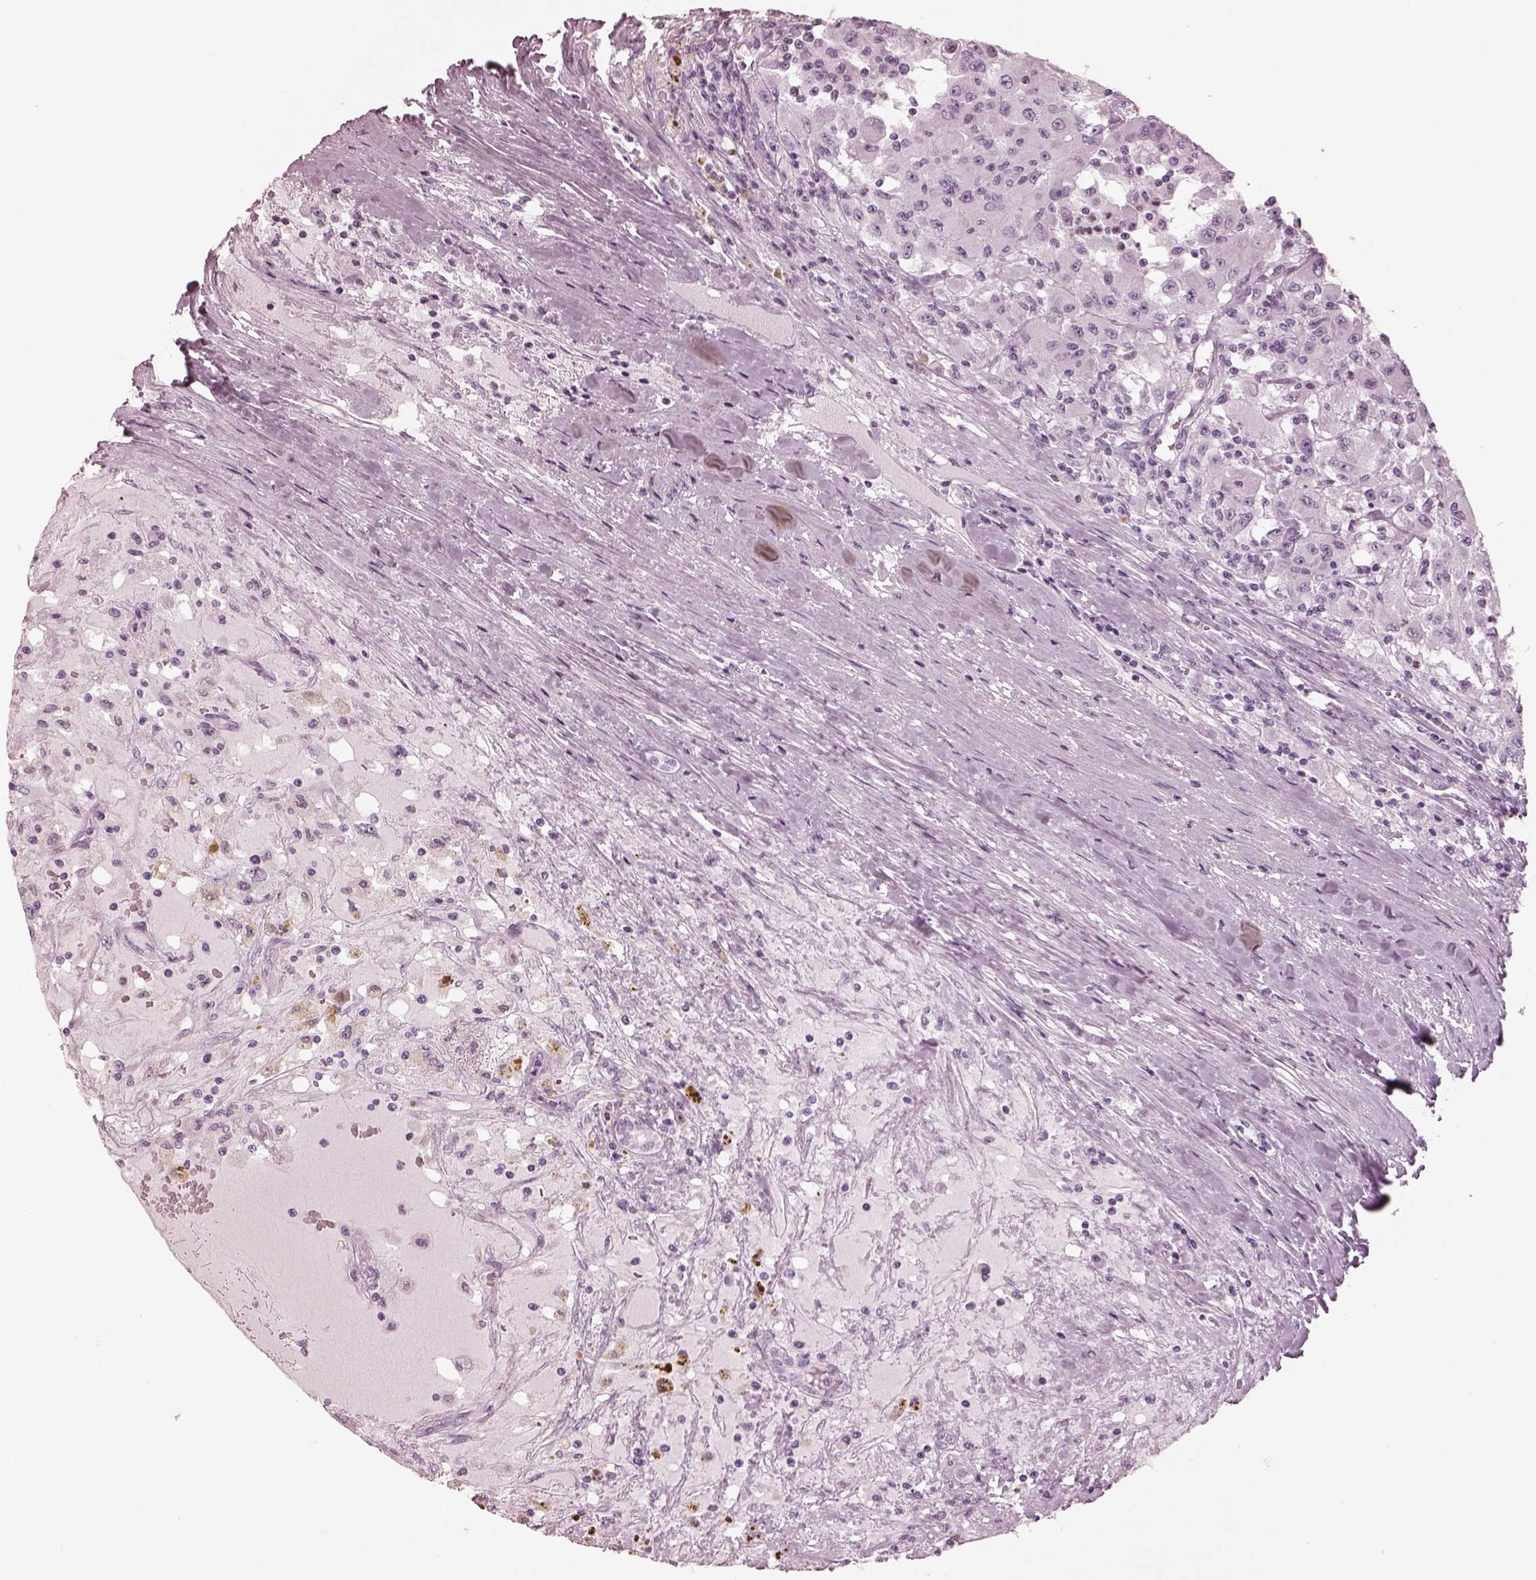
{"staining": {"intensity": "negative", "quantity": "none", "location": "none"}, "tissue": "renal cancer", "cell_type": "Tumor cells", "image_type": "cancer", "snomed": [{"axis": "morphology", "description": "Adenocarcinoma, NOS"}, {"axis": "topography", "description": "Kidney"}], "caption": "The image reveals no staining of tumor cells in renal adenocarcinoma.", "gene": "OPN4", "patient": {"sex": "female", "age": 67}}